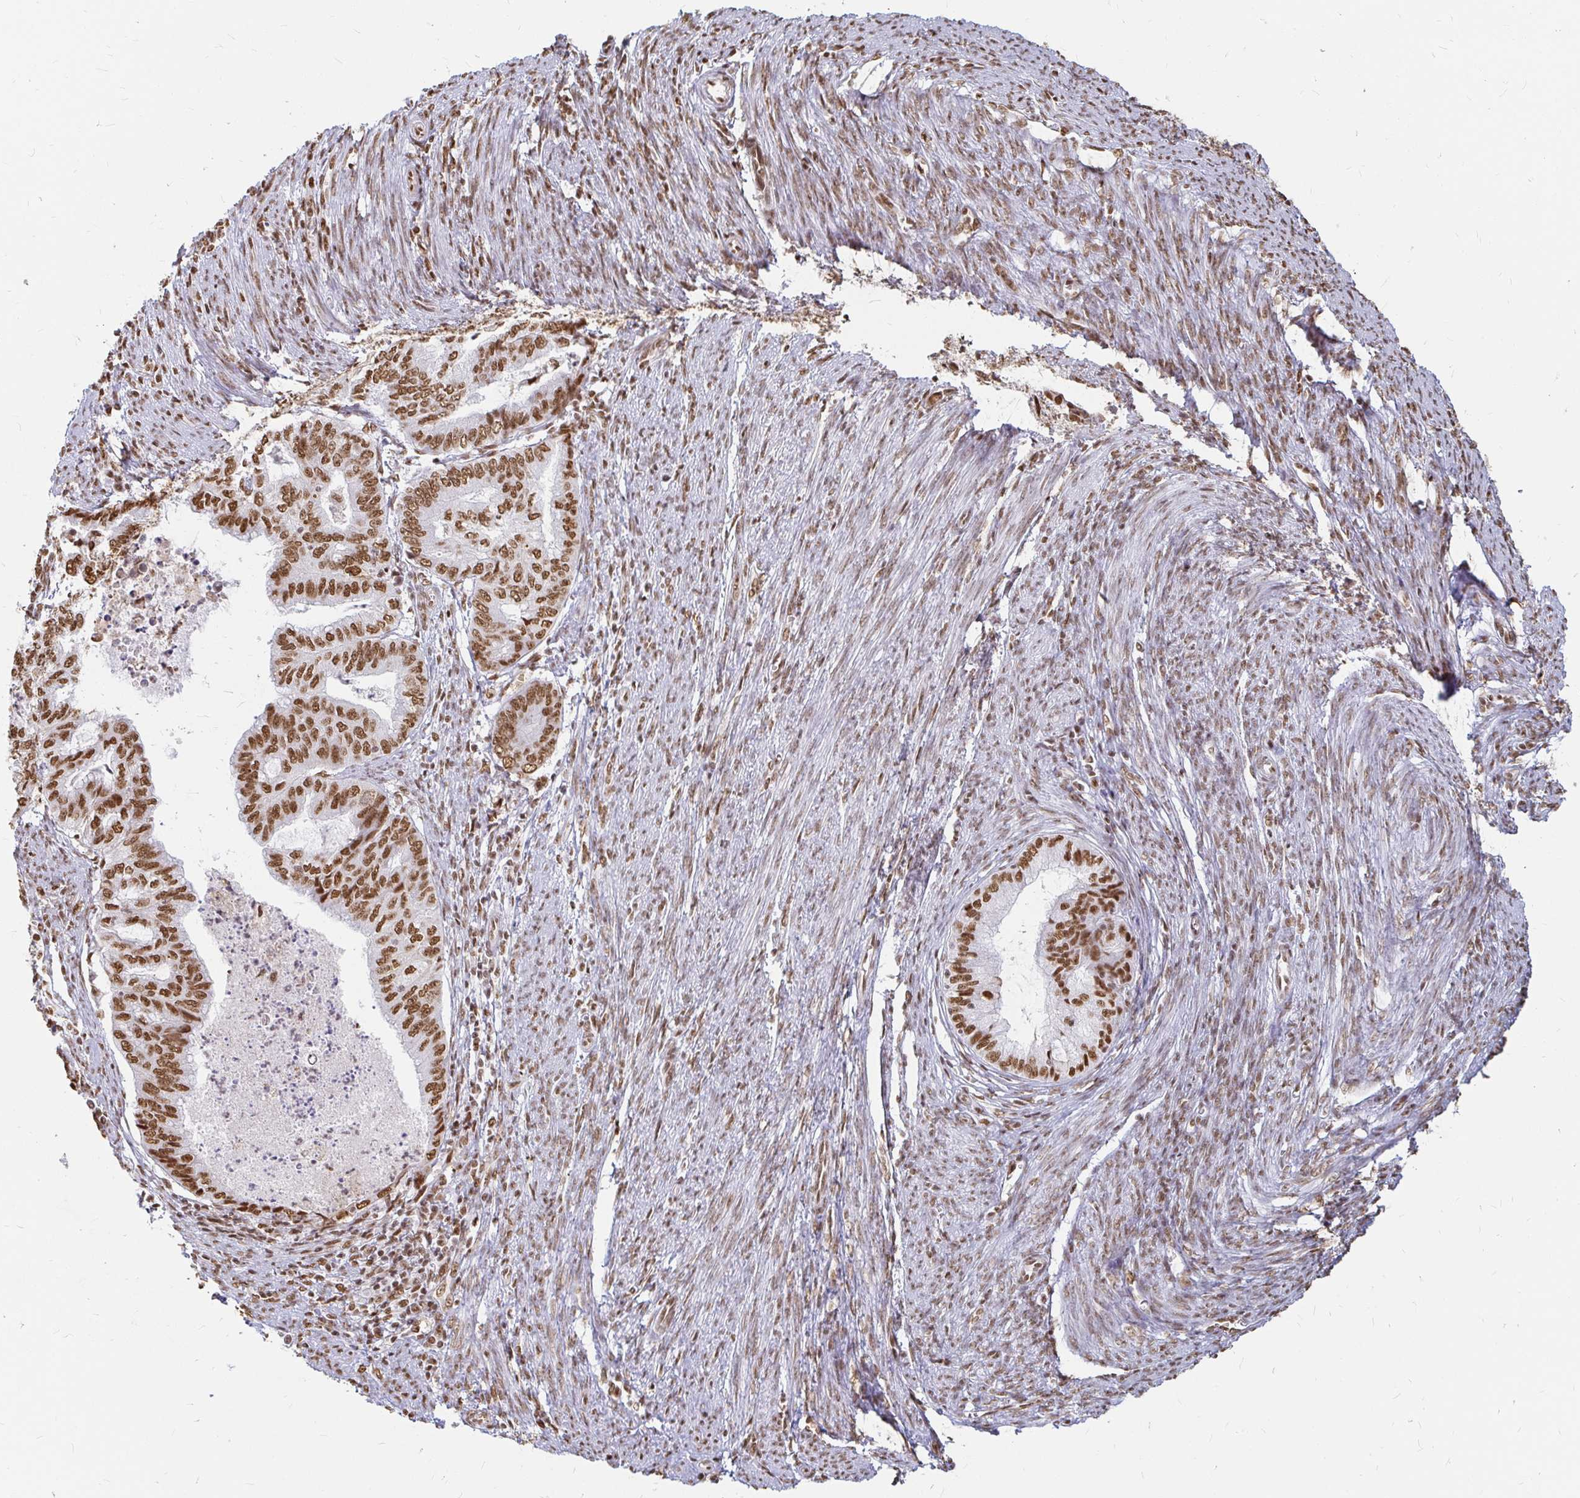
{"staining": {"intensity": "strong", "quantity": ">75%", "location": "nuclear"}, "tissue": "endometrial cancer", "cell_type": "Tumor cells", "image_type": "cancer", "snomed": [{"axis": "morphology", "description": "Adenocarcinoma, NOS"}, {"axis": "topography", "description": "Endometrium"}], "caption": "An image showing strong nuclear positivity in approximately >75% of tumor cells in endometrial cancer (adenocarcinoma), as visualized by brown immunohistochemical staining.", "gene": "HNRNPU", "patient": {"sex": "female", "age": 79}}